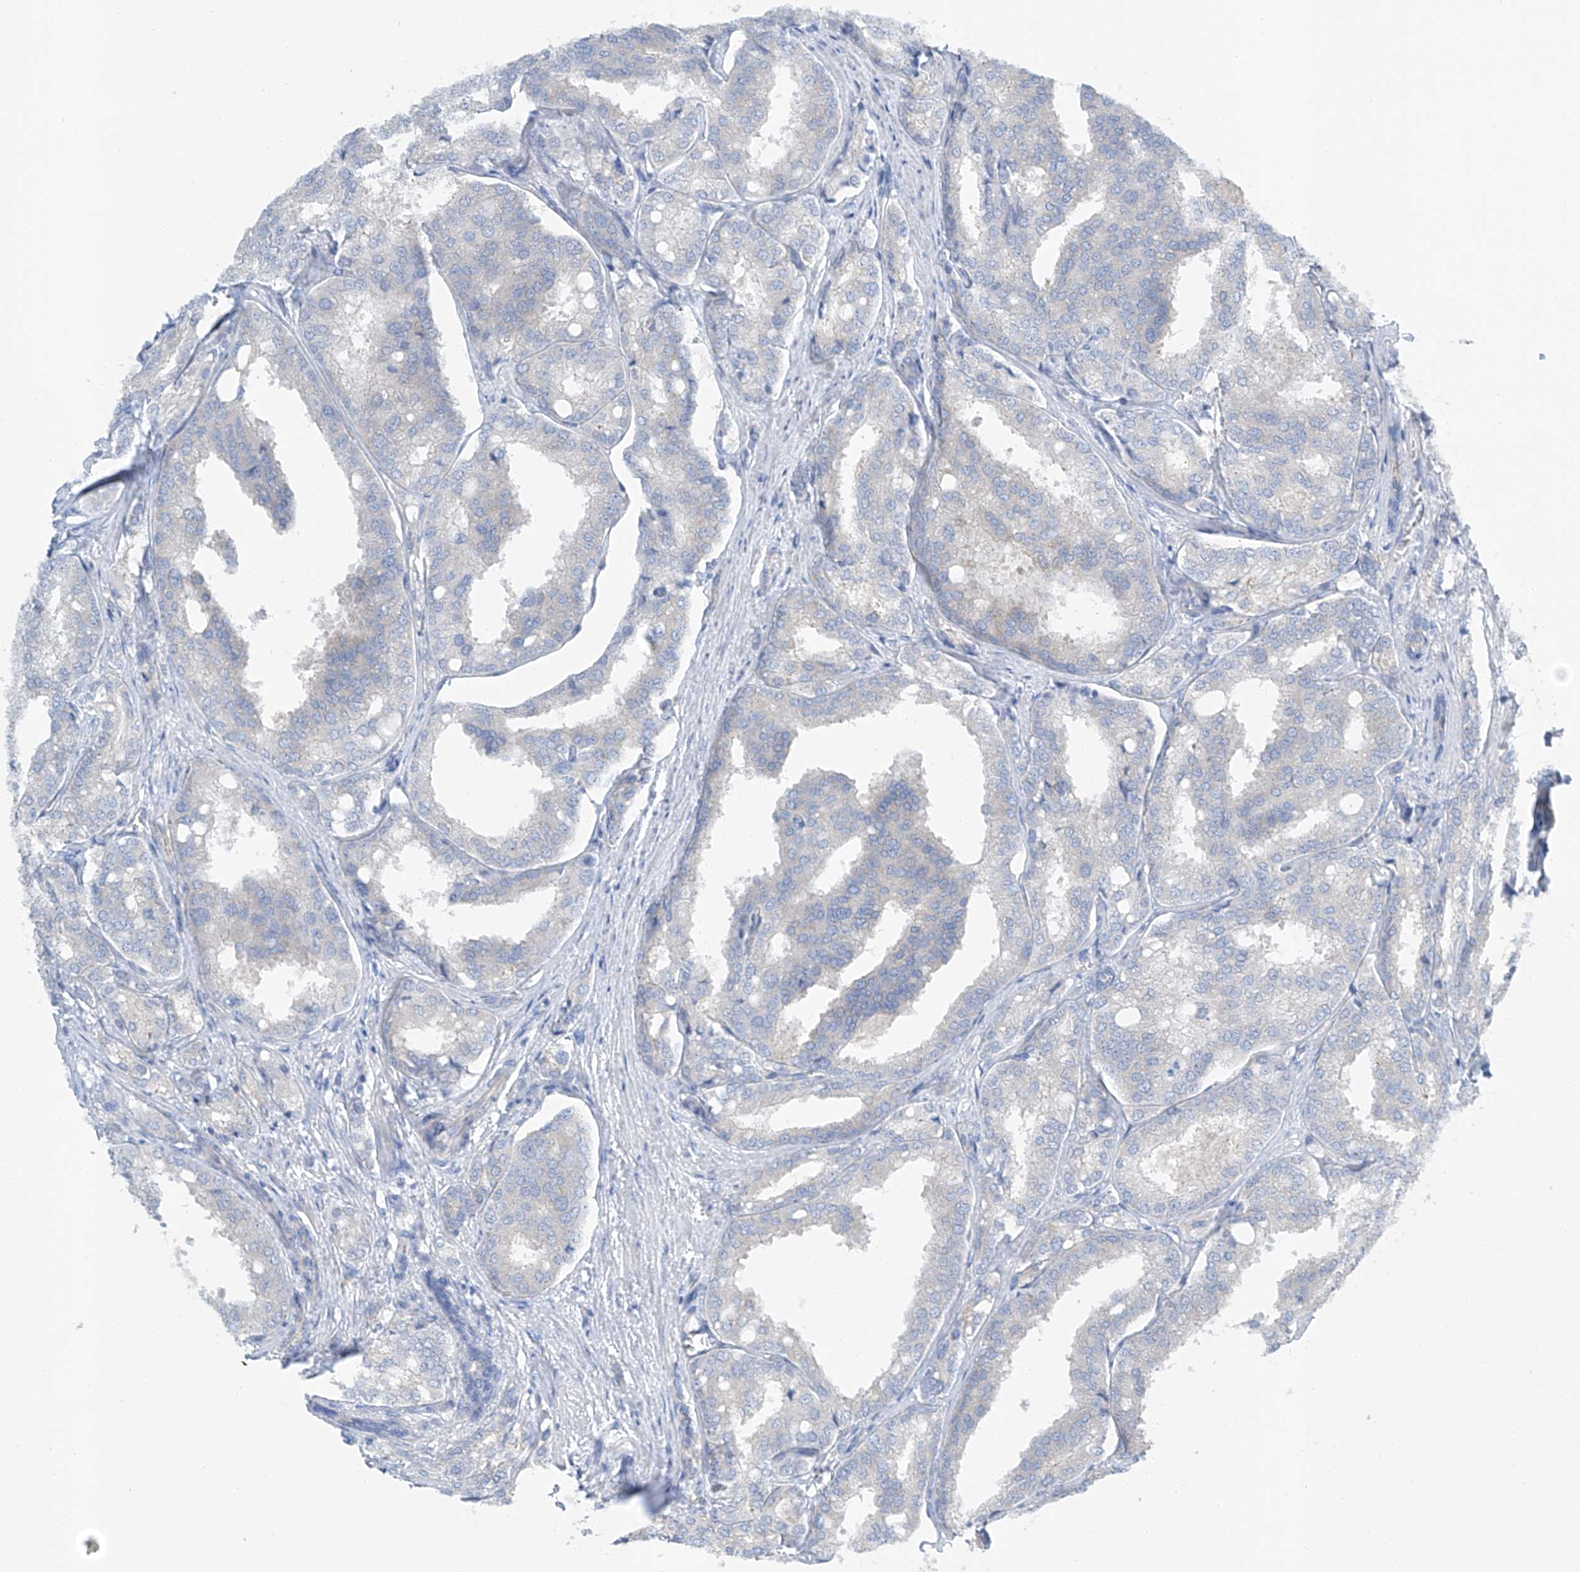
{"staining": {"intensity": "negative", "quantity": "none", "location": "none"}, "tissue": "prostate cancer", "cell_type": "Tumor cells", "image_type": "cancer", "snomed": [{"axis": "morphology", "description": "Adenocarcinoma, High grade"}, {"axis": "topography", "description": "Prostate"}], "caption": "Protein analysis of prostate adenocarcinoma (high-grade) exhibits no significant staining in tumor cells.", "gene": "MAGI1", "patient": {"sex": "male", "age": 50}}